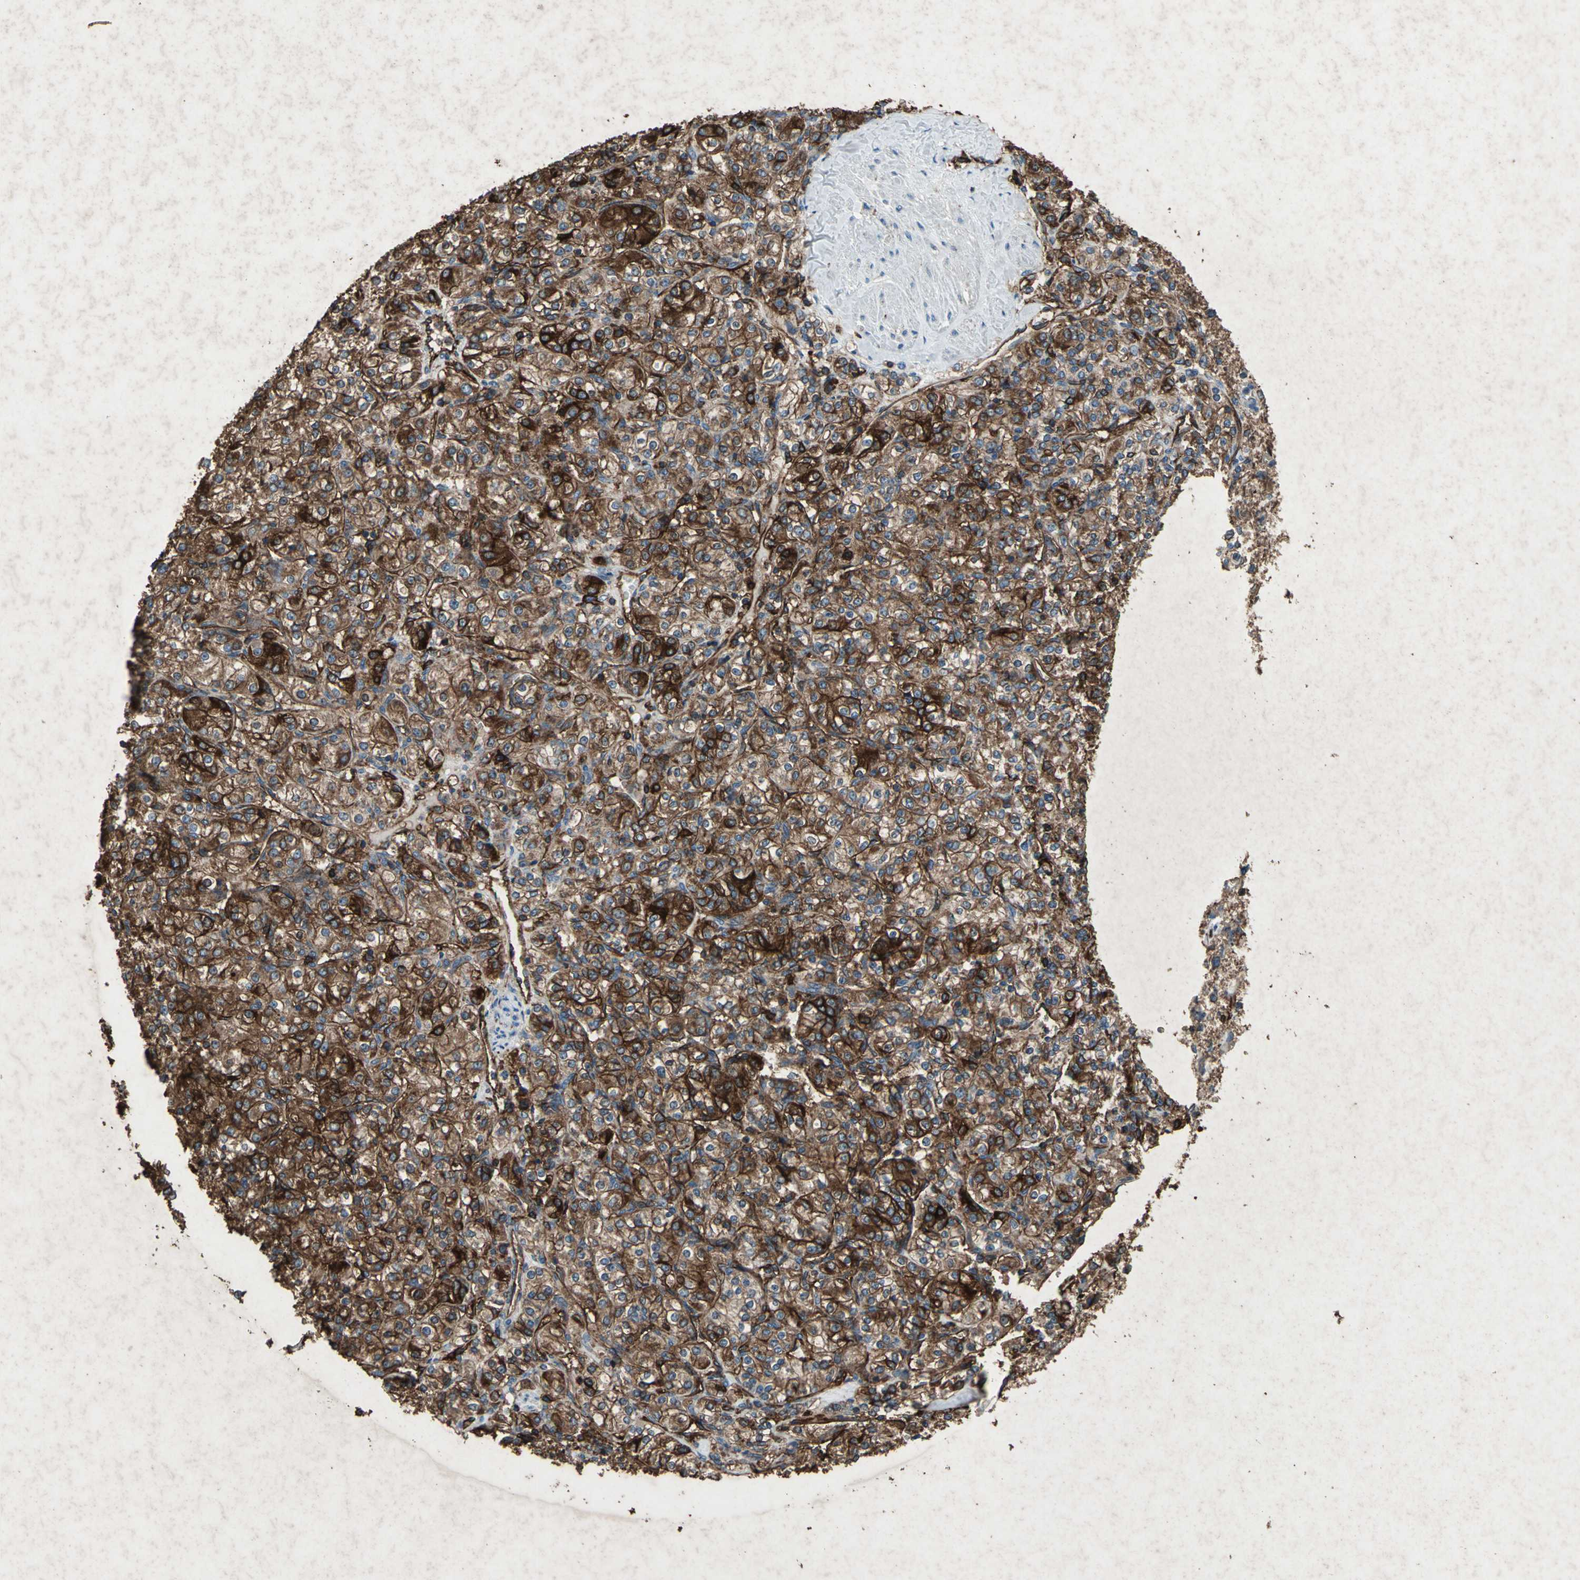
{"staining": {"intensity": "strong", "quantity": ">75%", "location": "cytoplasmic/membranous"}, "tissue": "renal cancer", "cell_type": "Tumor cells", "image_type": "cancer", "snomed": [{"axis": "morphology", "description": "Adenocarcinoma, NOS"}, {"axis": "topography", "description": "Kidney"}], "caption": "DAB (3,3'-diaminobenzidine) immunohistochemical staining of renal cancer (adenocarcinoma) displays strong cytoplasmic/membranous protein staining in about >75% of tumor cells.", "gene": "CCR6", "patient": {"sex": "male", "age": 77}}